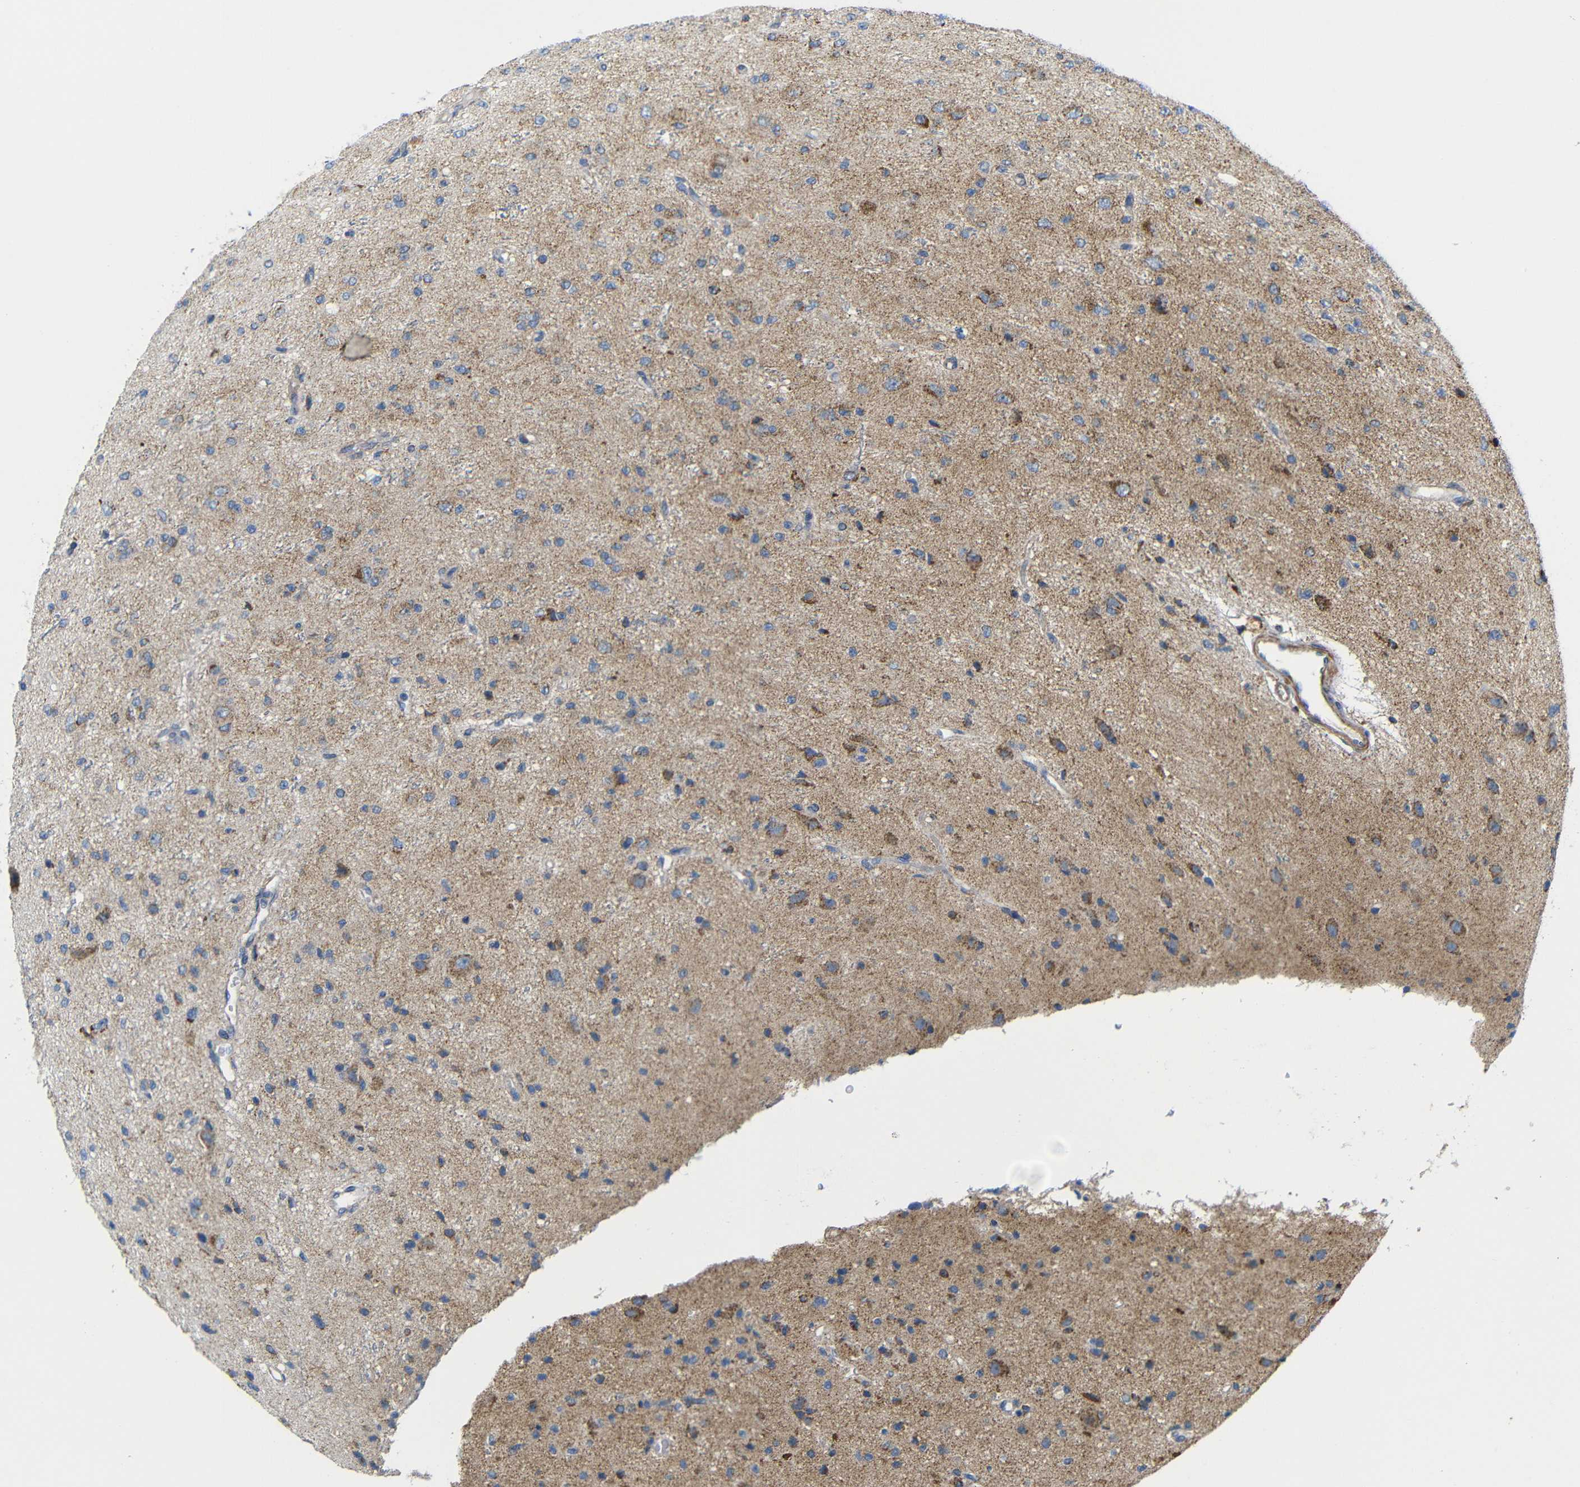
{"staining": {"intensity": "moderate", "quantity": "<25%", "location": "cytoplasmic/membranous"}, "tissue": "glioma", "cell_type": "Tumor cells", "image_type": "cancer", "snomed": [{"axis": "morphology", "description": "Glioma, malignant, High grade"}, {"axis": "topography", "description": "pancreas cauda"}], "caption": "An image showing moderate cytoplasmic/membranous staining in approximately <25% of tumor cells in glioma, as visualized by brown immunohistochemical staining.", "gene": "FAM171B", "patient": {"sex": "male", "age": 60}}